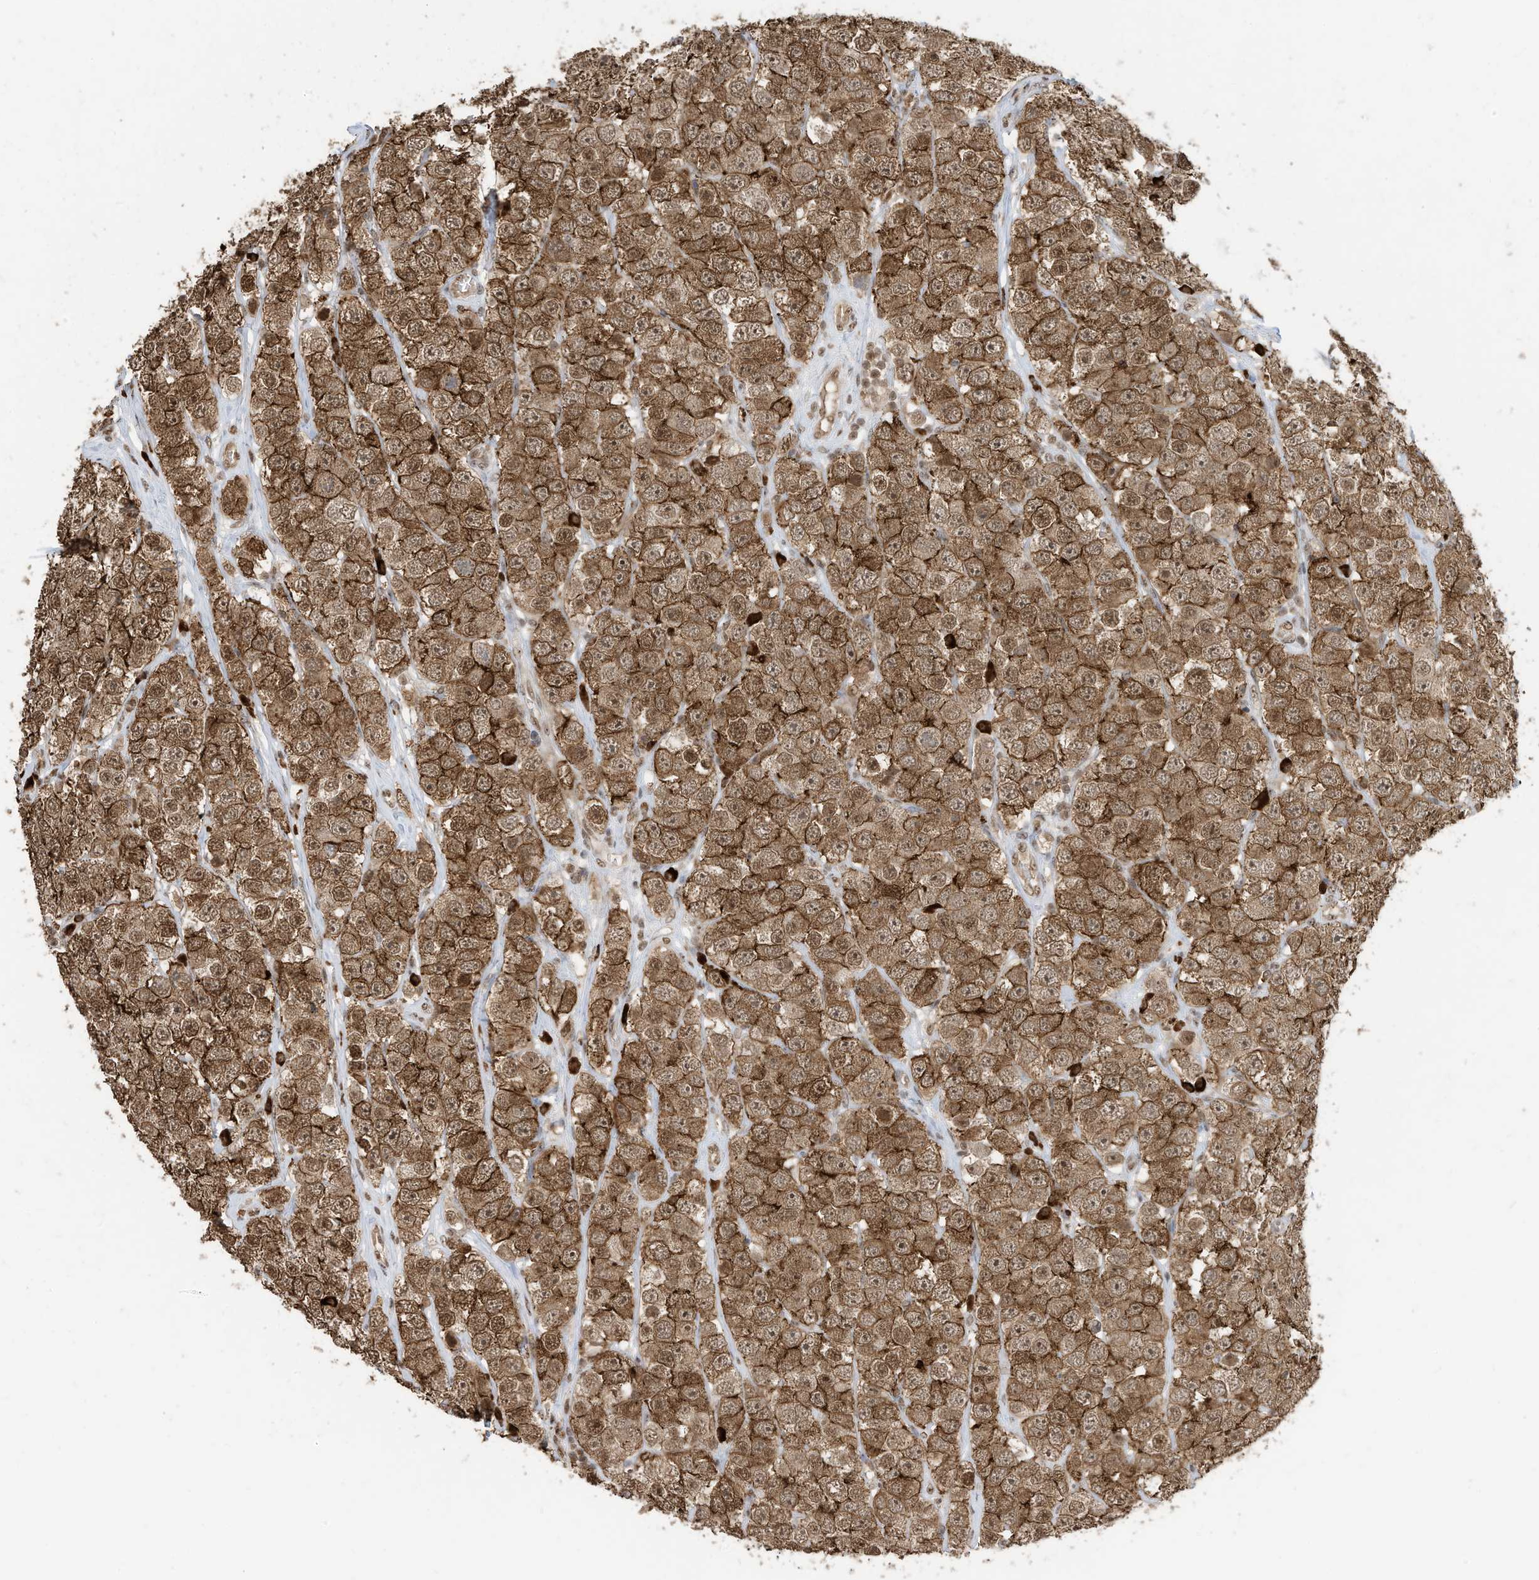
{"staining": {"intensity": "moderate", "quantity": ">75%", "location": "cytoplasmic/membranous,nuclear"}, "tissue": "testis cancer", "cell_type": "Tumor cells", "image_type": "cancer", "snomed": [{"axis": "morphology", "description": "Seminoma, NOS"}, {"axis": "topography", "description": "Testis"}], "caption": "Protein expression analysis of testis seminoma reveals moderate cytoplasmic/membranous and nuclear staining in approximately >75% of tumor cells.", "gene": "ZNF195", "patient": {"sex": "male", "age": 28}}